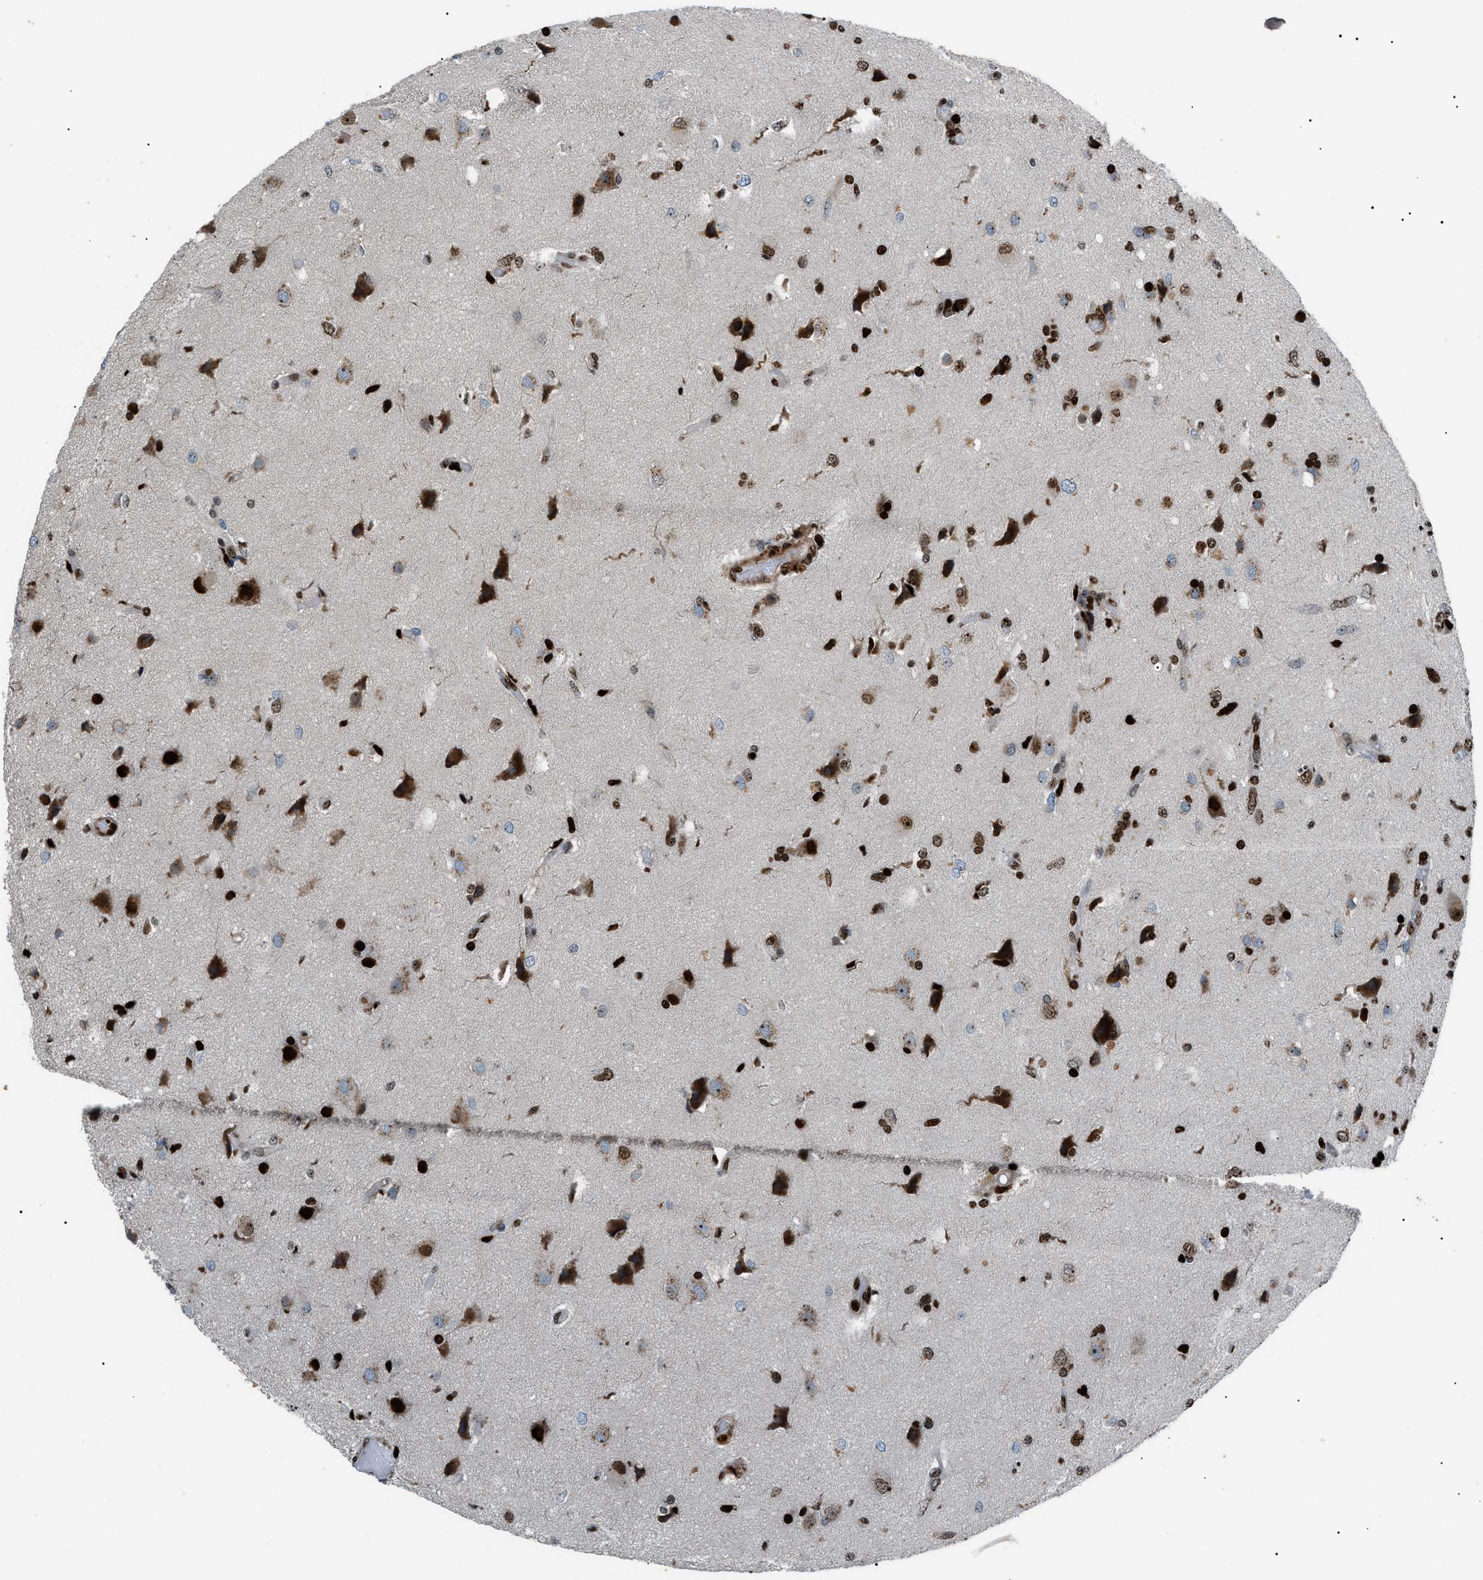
{"staining": {"intensity": "strong", "quantity": "25%-75%", "location": "nuclear"}, "tissue": "glioma", "cell_type": "Tumor cells", "image_type": "cancer", "snomed": [{"axis": "morphology", "description": "Glioma, malignant, High grade"}, {"axis": "topography", "description": "Brain"}], "caption": "IHC (DAB (3,3'-diaminobenzidine)) staining of glioma exhibits strong nuclear protein expression in about 25%-75% of tumor cells. (DAB IHC with brightfield microscopy, high magnification).", "gene": "PRKX", "patient": {"sex": "female", "age": 59}}